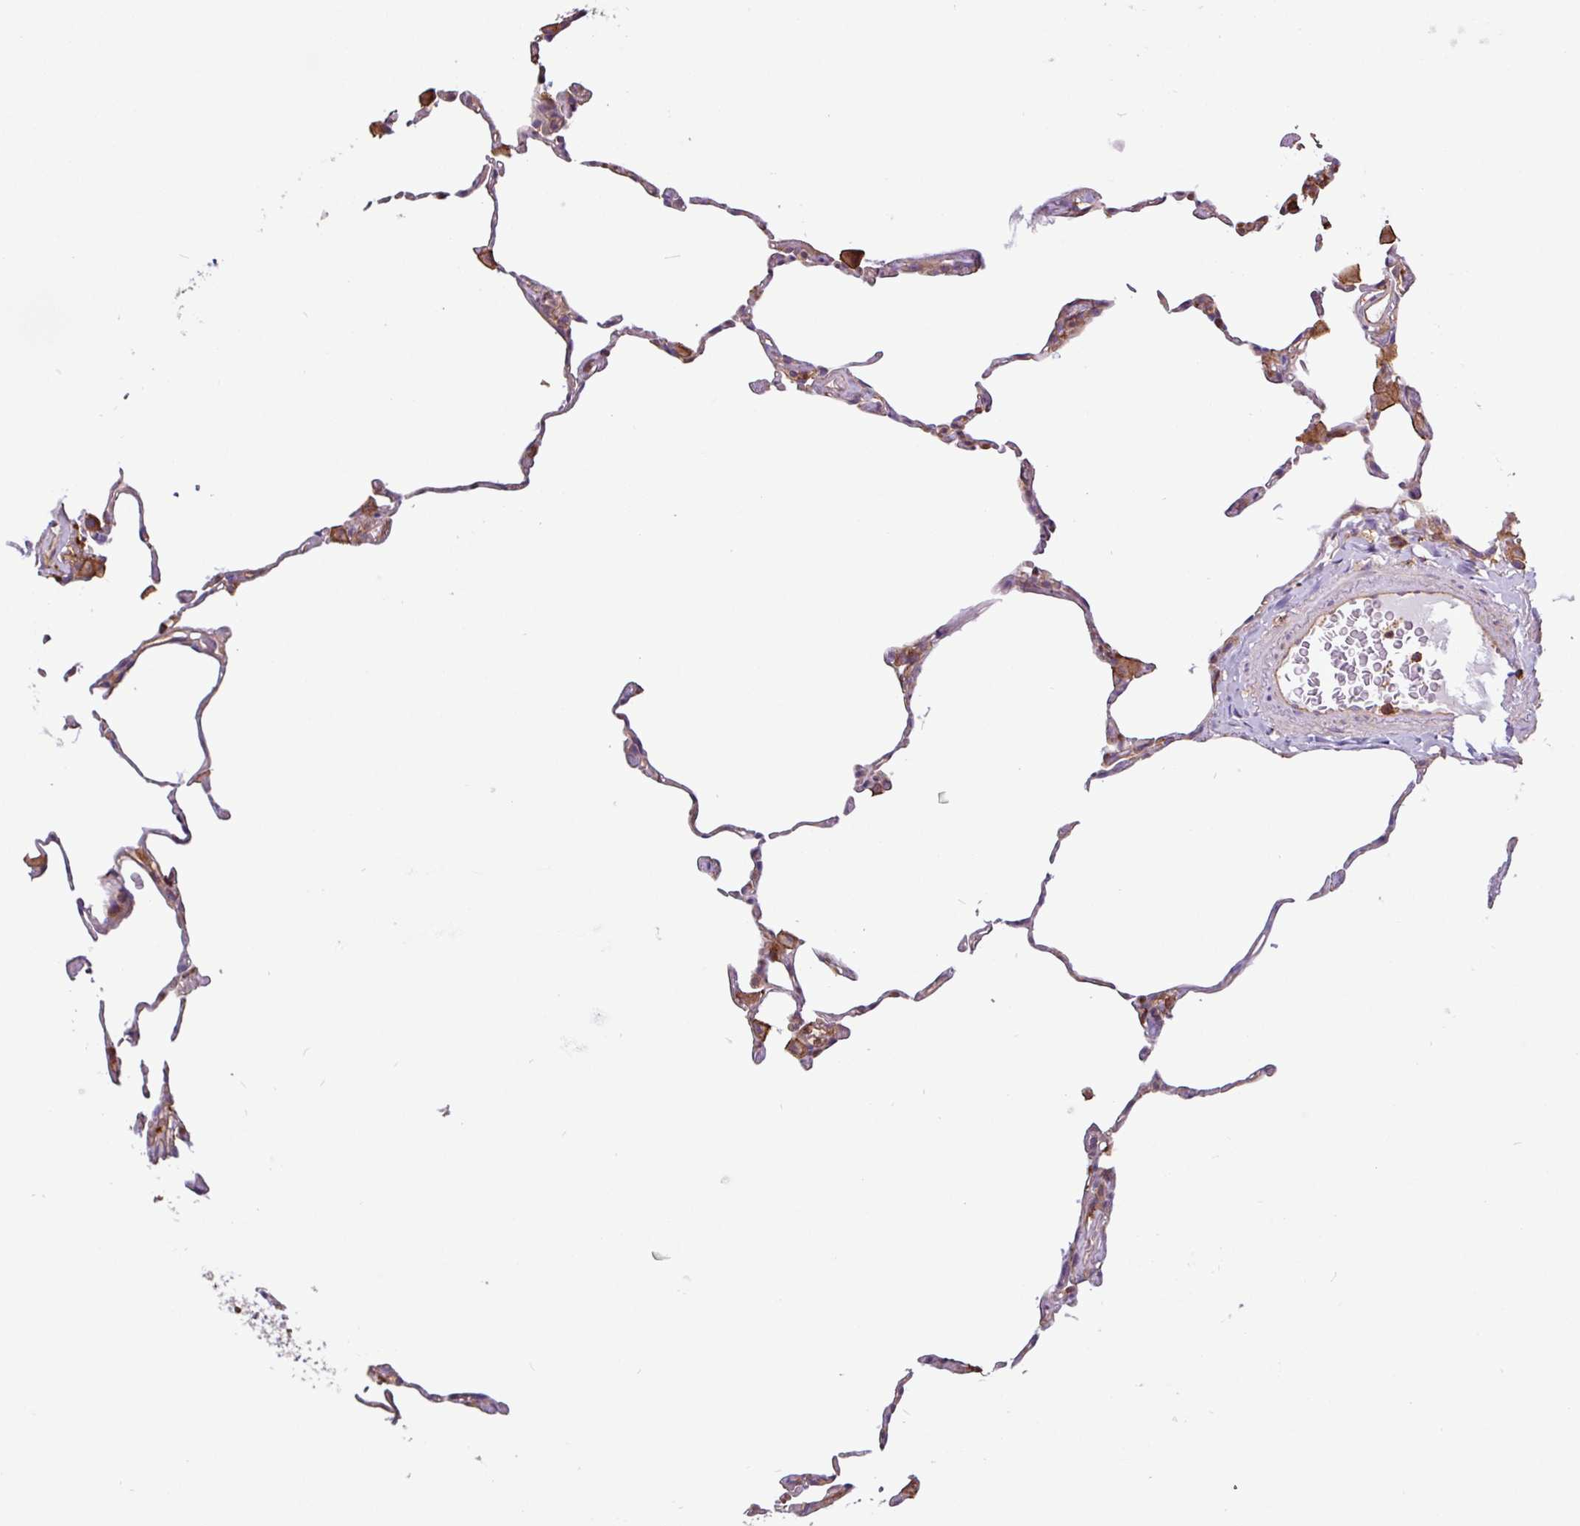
{"staining": {"intensity": "moderate", "quantity": "25%-75%", "location": "cytoplasmic/membranous"}, "tissue": "lung", "cell_type": "Alveolar cells", "image_type": "normal", "snomed": [{"axis": "morphology", "description": "Normal tissue, NOS"}, {"axis": "topography", "description": "Lung"}], "caption": "Benign lung shows moderate cytoplasmic/membranous positivity in about 25%-75% of alveolar cells, visualized by immunohistochemistry. (DAB = brown stain, brightfield microscopy at high magnification).", "gene": "ACTR3B", "patient": {"sex": "female", "age": 57}}